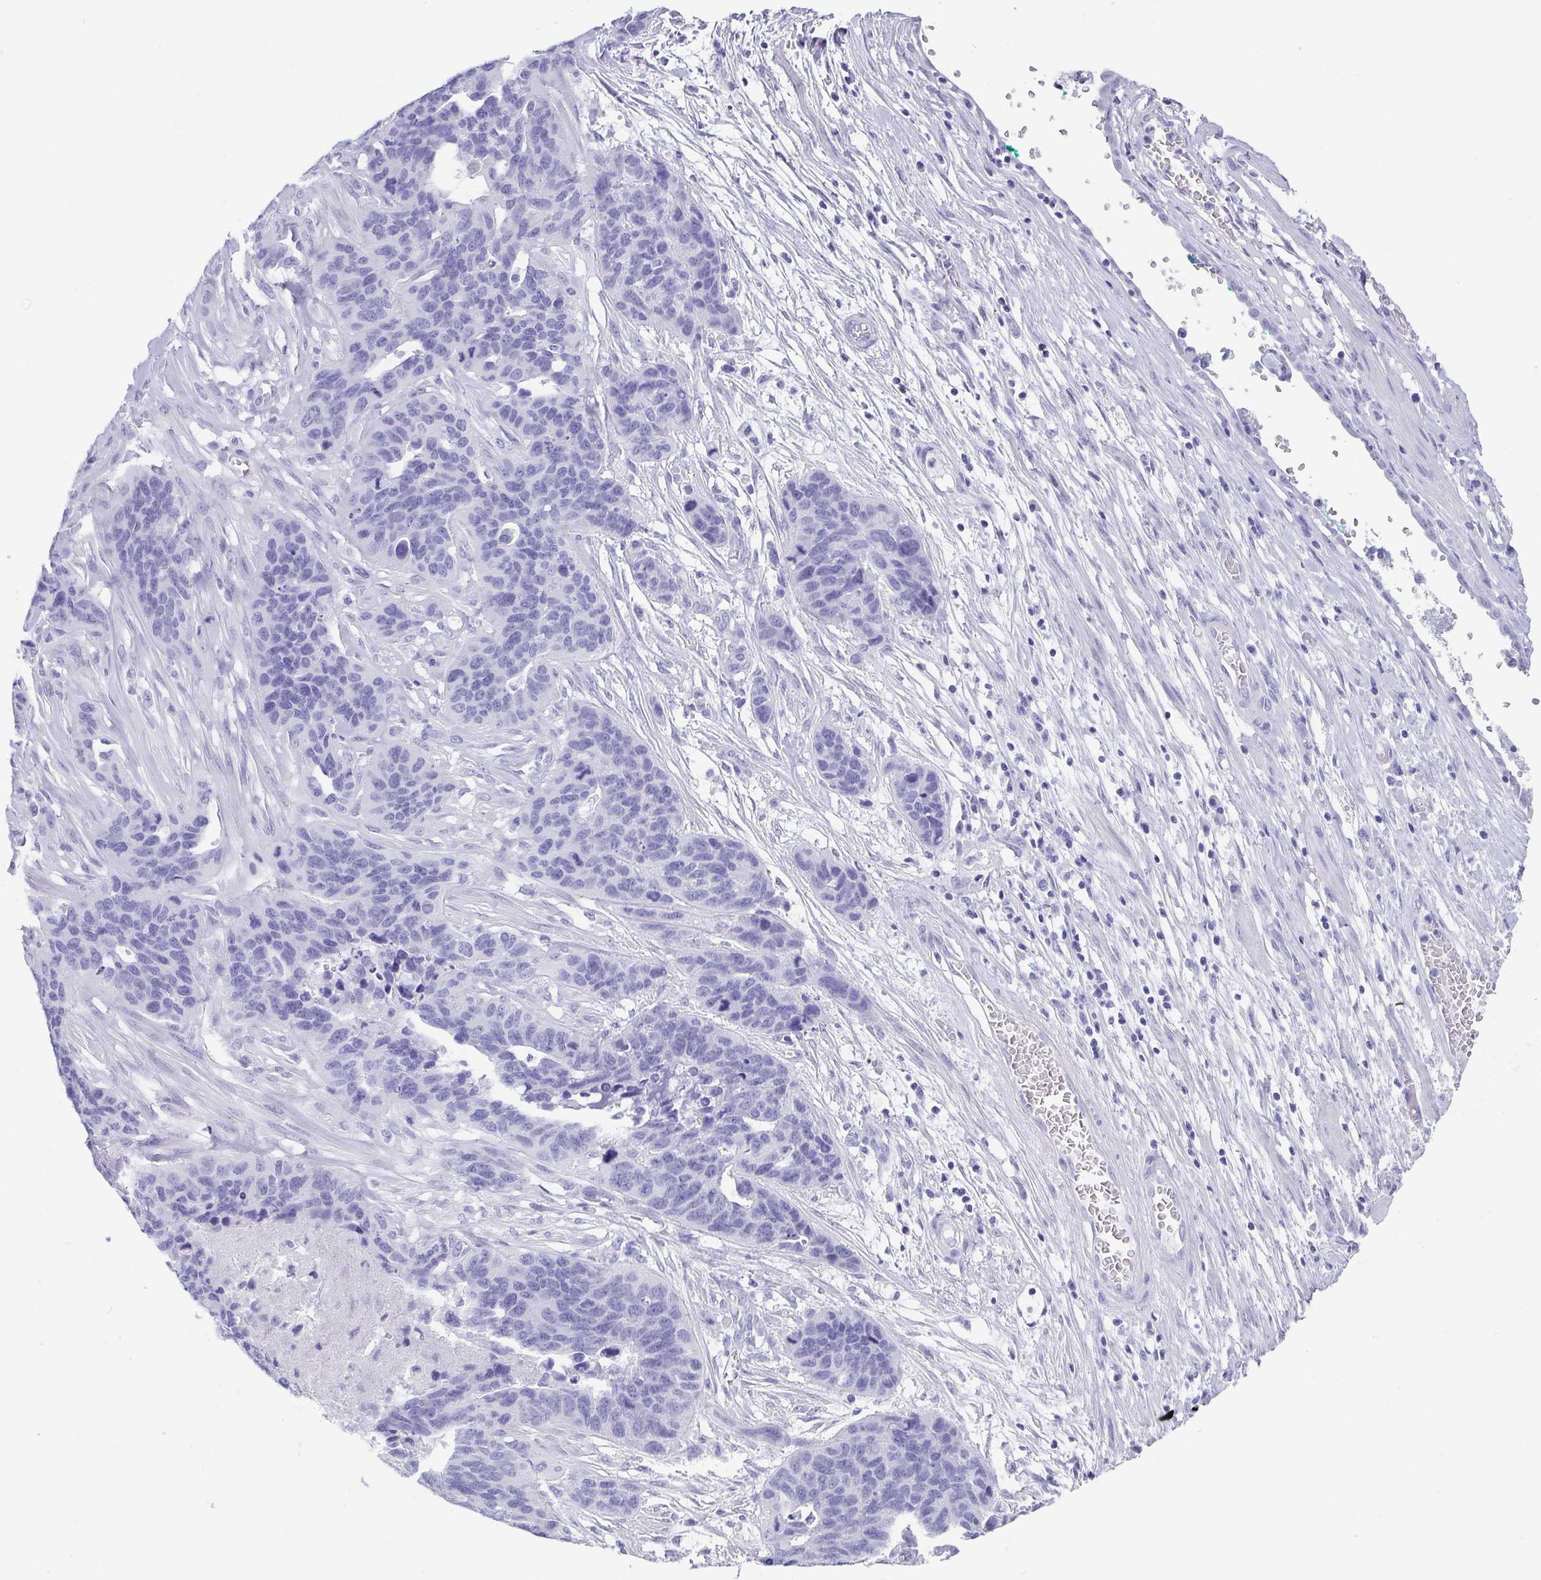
{"staining": {"intensity": "negative", "quantity": "none", "location": "none"}, "tissue": "ovarian cancer", "cell_type": "Tumor cells", "image_type": "cancer", "snomed": [{"axis": "morphology", "description": "Cystadenocarcinoma, serous, NOS"}, {"axis": "topography", "description": "Ovary"}], "caption": "This is a photomicrograph of IHC staining of ovarian serous cystadenocarcinoma, which shows no staining in tumor cells.", "gene": "SCGN", "patient": {"sex": "female", "age": 64}}